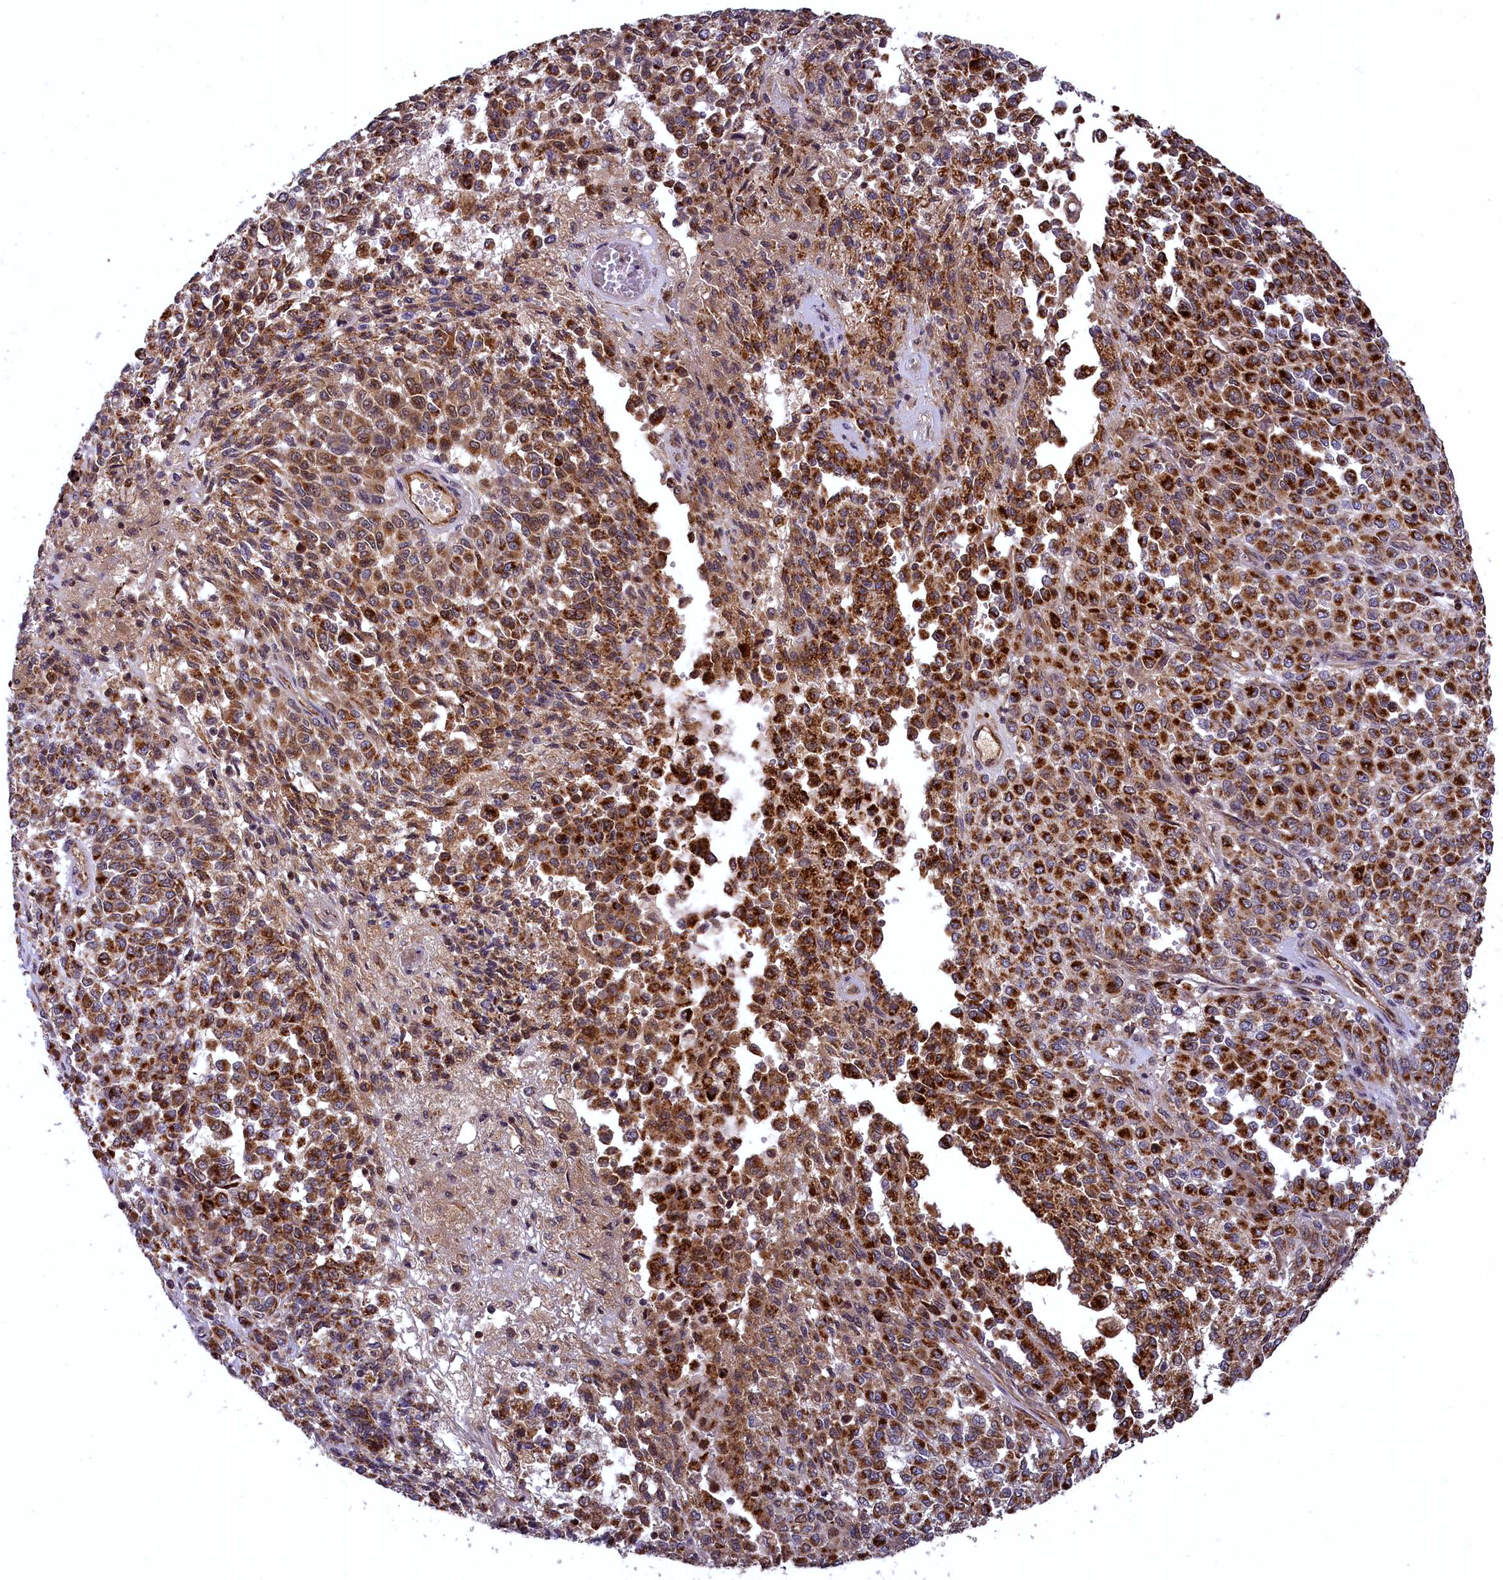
{"staining": {"intensity": "strong", "quantity": ">75%", "location": "cytoplasmic/membranous"}, "tissue": "melanoma", "cell_type": "Tumor cells", "image_type": "cancer", "snomed": [{"axis": "morphology", "description": "Malignant melanoma, Metastatic site"}, {"axis": "topography", "description": "Pancreas"}], "caption": "Melanoma tissue demonstrates strong cytoplasmic/membranous expression in approximately >75% of tumor cells, visualized by immunohistochemistry.", "gene": "COX17", "patient": {"sex": "female", "age": 30}}